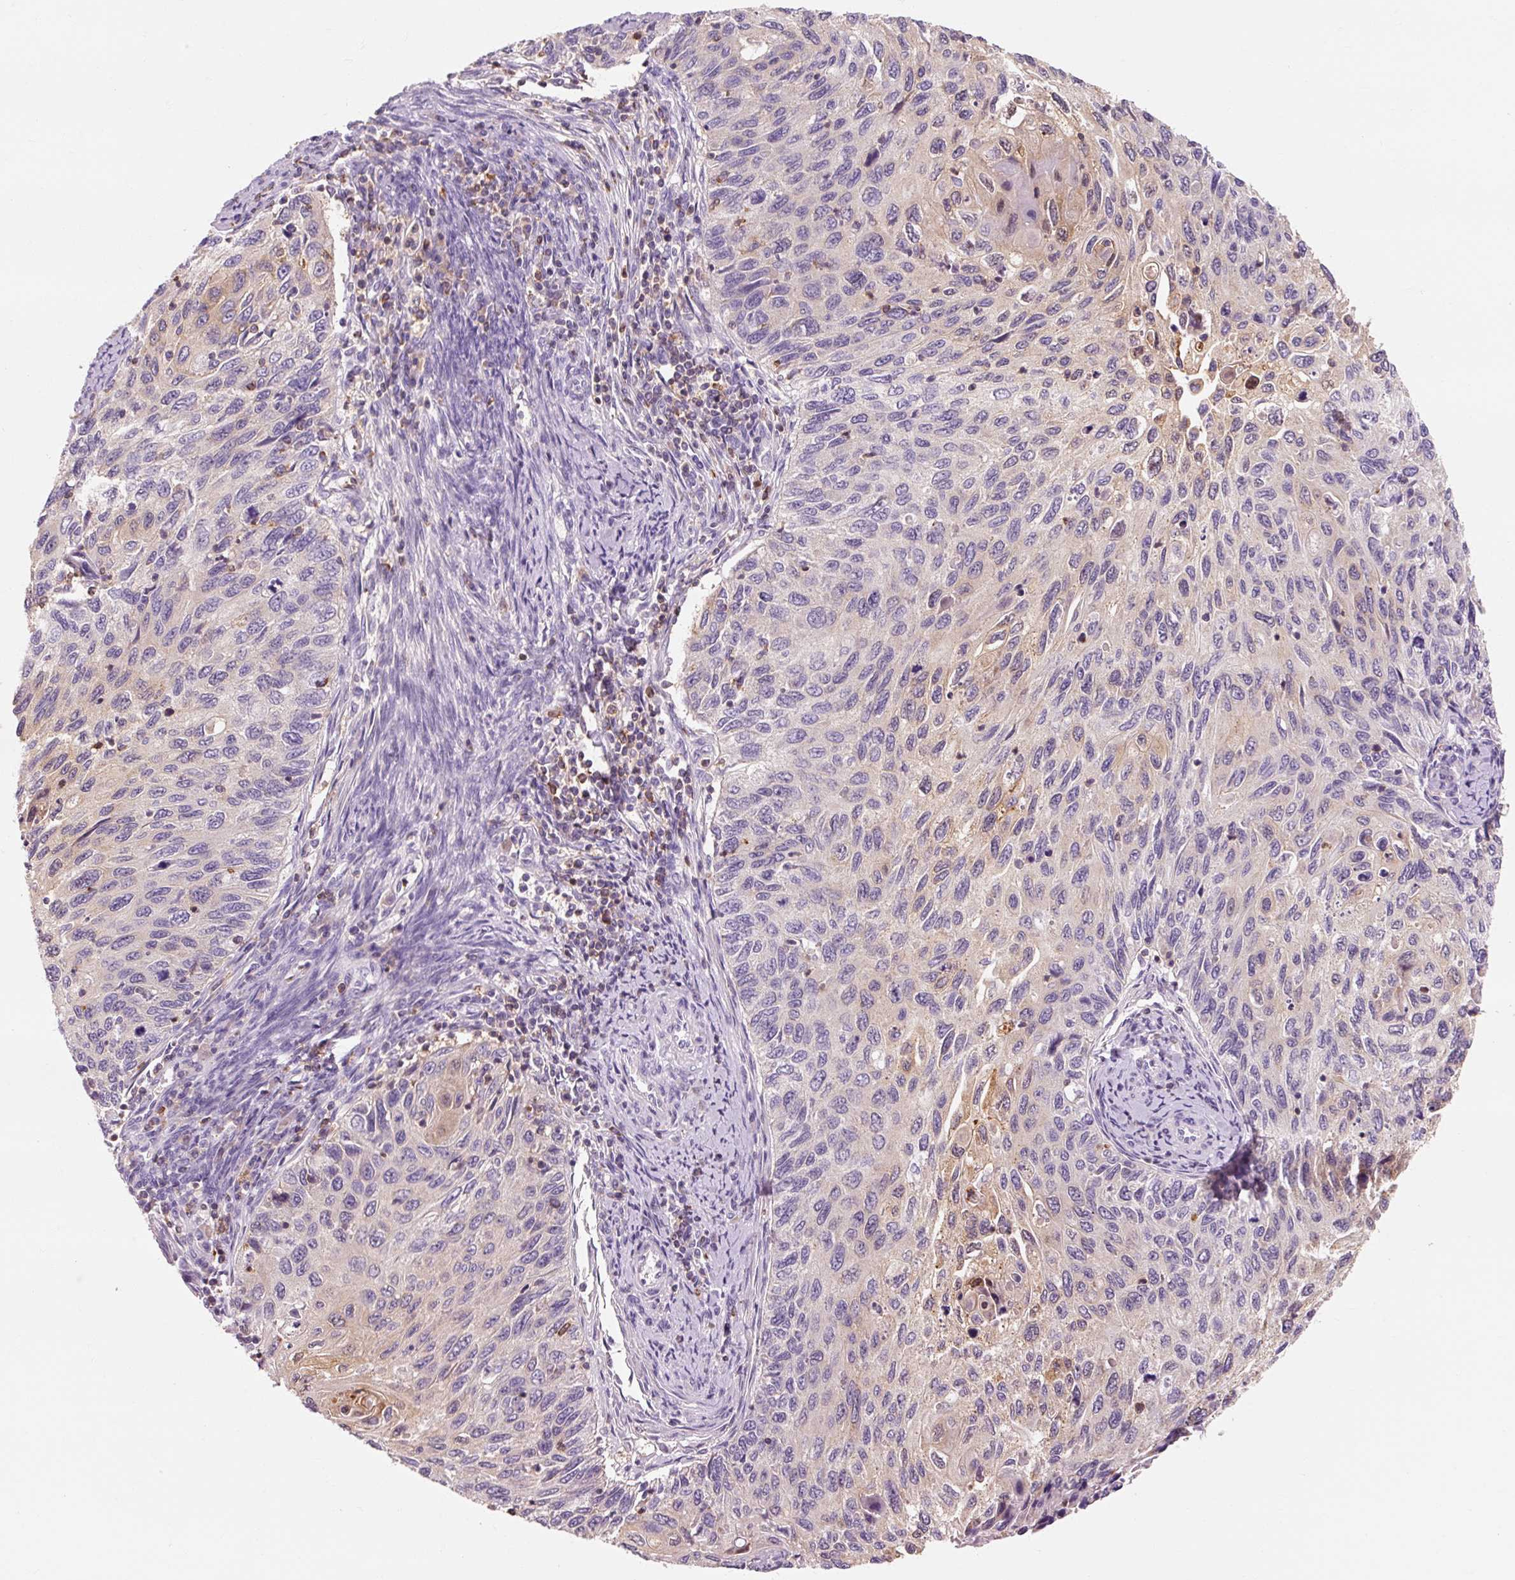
{"staining": {"intensity": "negative", "quantity": "none", "location": "none"}, "tissue": "cervical cancer", "cell_type": "Tumor cells", "image_type": "cancer", "snomed": [{"axis": "morphology", "description": "Squamous cell carcinoma, NOS"}, {"axis": "topography", "description": "Cervix"}], "caption": "Immunohistochemistry micrograph of human cervical squamous cell carcinoma stained for a protein (brown), which demonstrates no positivity in tumor cells. (Immunohistochemistry (ihc), brightfield microscopy, high magnification).", "gene": "OR8K1", "patient": {"sex": "female", "age": 70}}